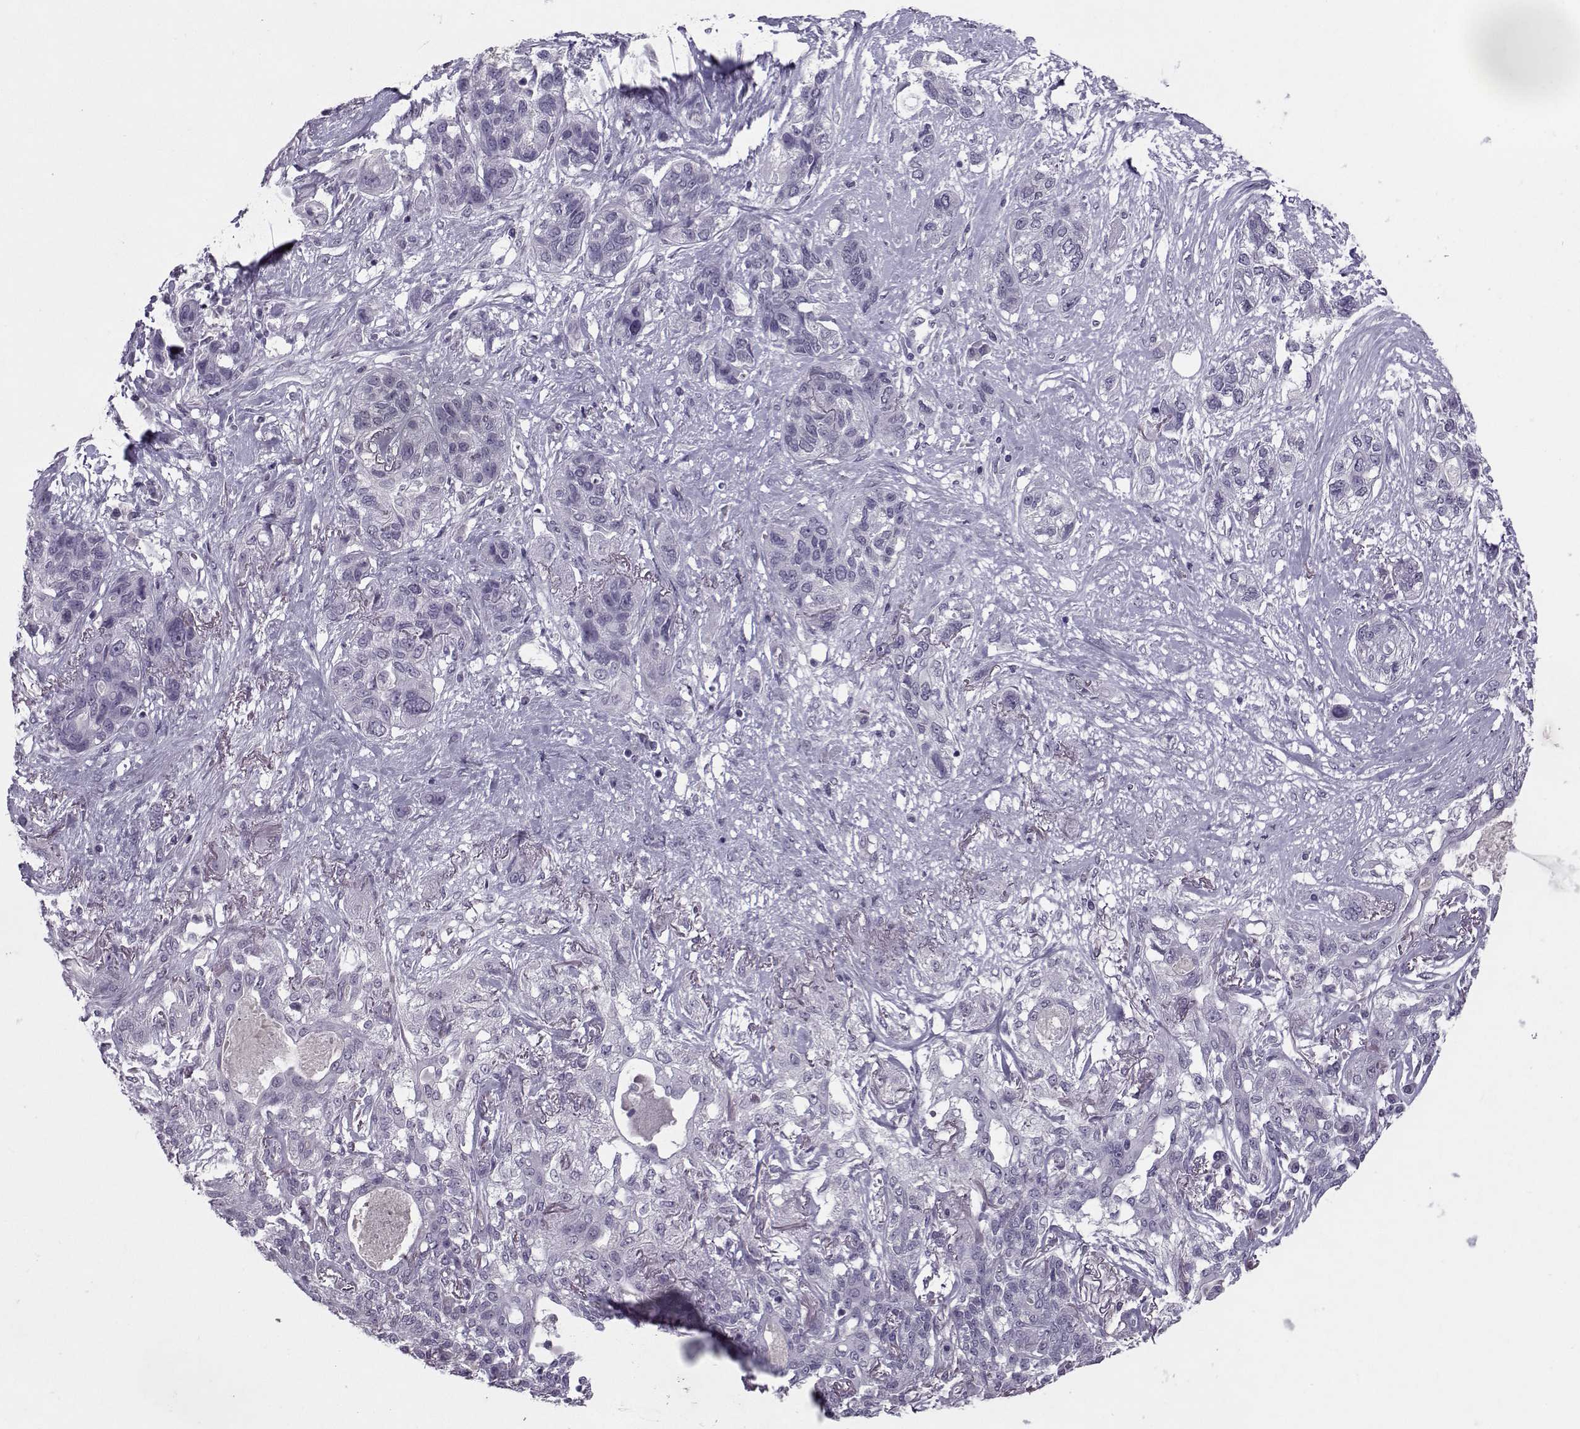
{"staining": {"intensity": "negative", "quantity": "none", "location": "none"}, "tissue": "lung cancer", "cell_type": "Tumor cells", "image_type": "cancer", "snomed": [{"axis": "morphology", "description": "Squamous cell carcinoma, NOS"}, {"axis": "topography", "description": "Lung"}], "caption": "This is an immunohistochemistry (IHC) image of human lung cancer. There is no expression in tumor cells.", "gene": "ASRGL1", "patient": {"sex": "female", "age": 70}}